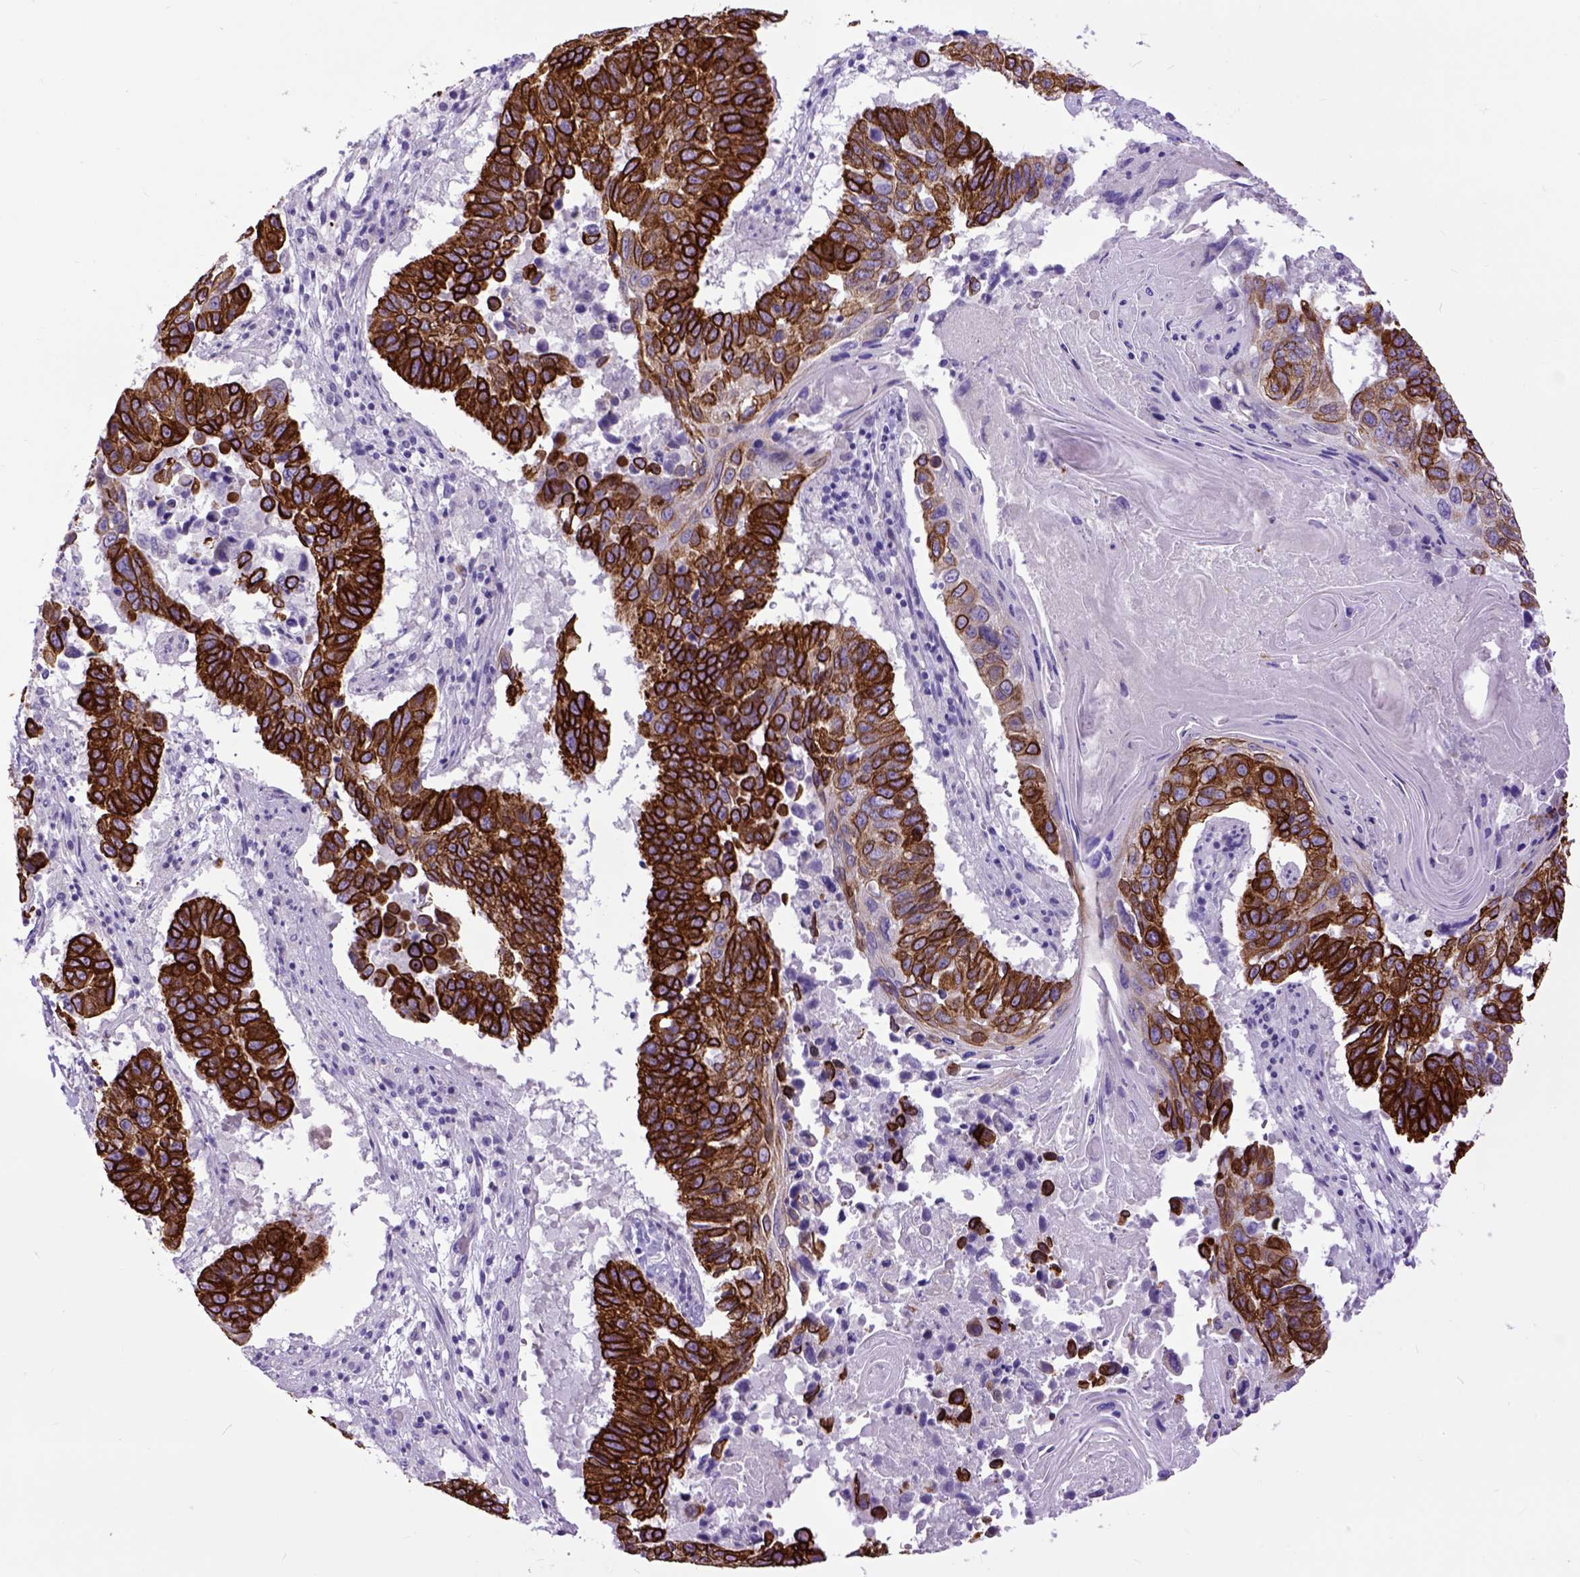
{"staining": {"intensity": "strong", "quantity": ">75%", "location": "cytoplasmic/membranous"}, "tissue": "lung cancer", "cell_type": "Tumor cells", "image_type": "cancer", "snomed": [{"axis": "morphology", "description": "Squamous cell carcinoma, NOS"}, {"axis": "topography", "description": "Lung"}], "caption": "Protein positivity by immunohistochemistry exhibits strong cytoplasmic/membranous expression in approximately >75% of tumor cells in squamous cell carcinoma (lung). The protein of interest is shown in brown color, while the nuclei are stained blue.", "gene": "RAB25", "patient": {"sex": "male", "age": 73}}